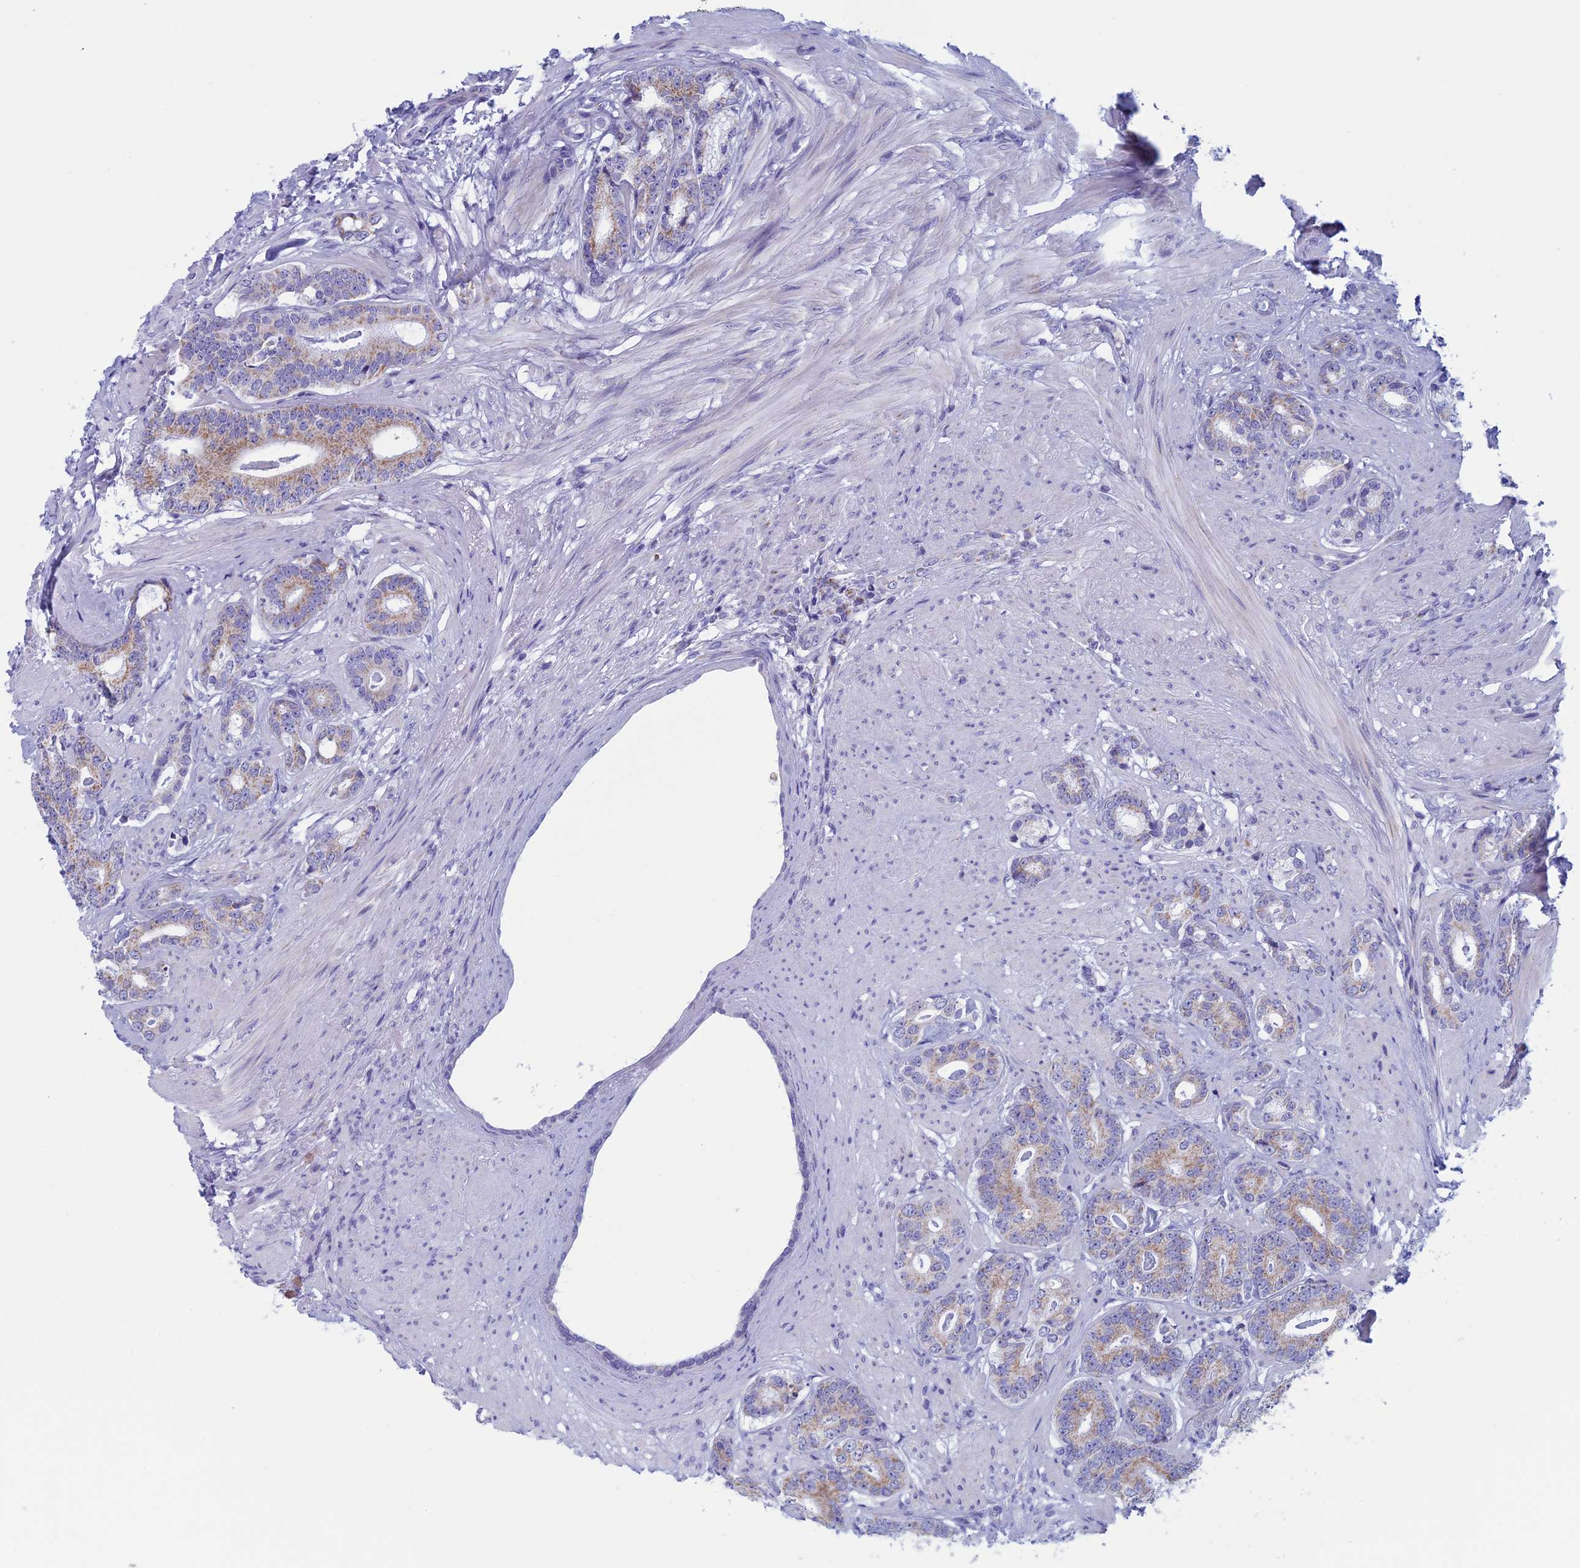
{"staining": {"intensity": "weak", "quantity": "25%-75%", "location": "cytoplasmic/membranous"}, "tissue": "prostate cancer", "cell_type": "Tumor cells", "image_type": "cancer", "snomed": [{"axis": "morphology", "description": "Adenocarcinoma, Low grade"}, {"axis": "topography", "description": "Prostate"}], "caption": "This micrograph displays immunohistochemistry (IHC) staining of human prostate cancer, with low weak cytoplasmic/membranous positivity in about 25%-75% of tumor cells.", "gene": "NDUFB9", "patient": {"sex": "male", "age": 71}}